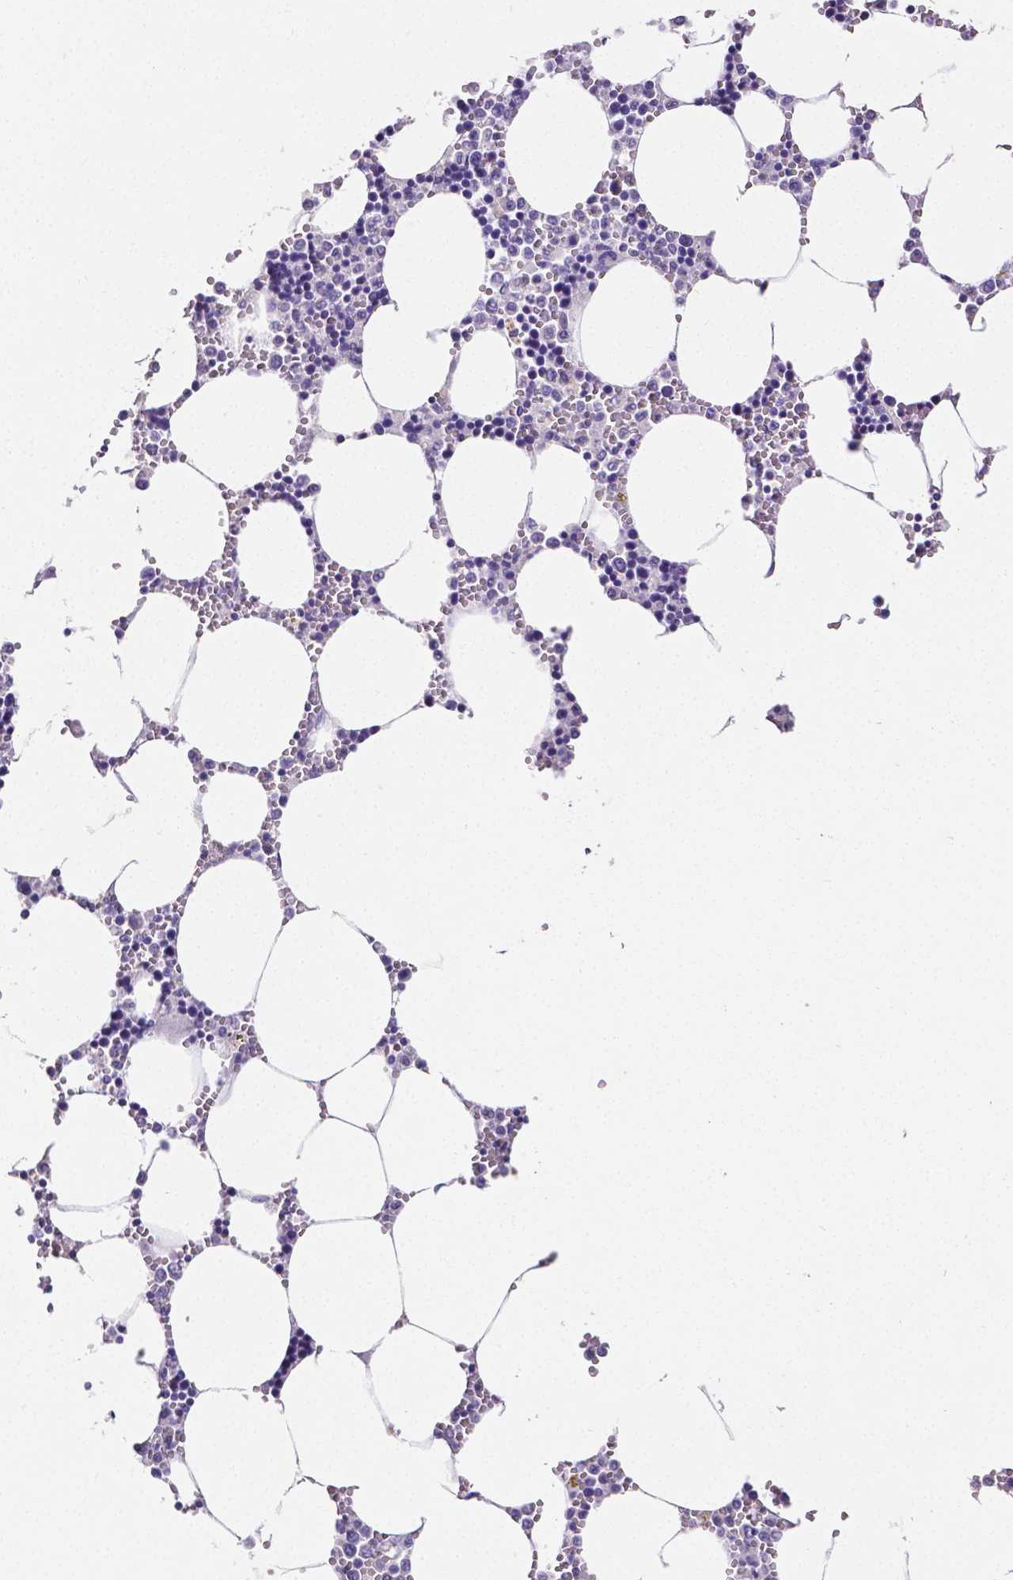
{"staining": {"intensity": "negative", "quantity": "none", "location": "none"}, "tissue": "bone marrow", "cell_type": "Hematopoietic cells", "image_type": "normal", "snomed": [{"axis": "morphology", "description": "Normal tissue, NOS"}, {"axis": "topography", "description": "Bone marrow"}], "caption": "DAB (3,3'-diaminobenzidine) immunohistochemical staining of normal human bone marrow shows no significant positivity in hematopoietic cells. (DAB (3,3'-diaminobenzidine) immunohistochemistry with hematoxylin counter stain).", "gene": "SATB2", "patient": {"sex": "male", "age": 54}}